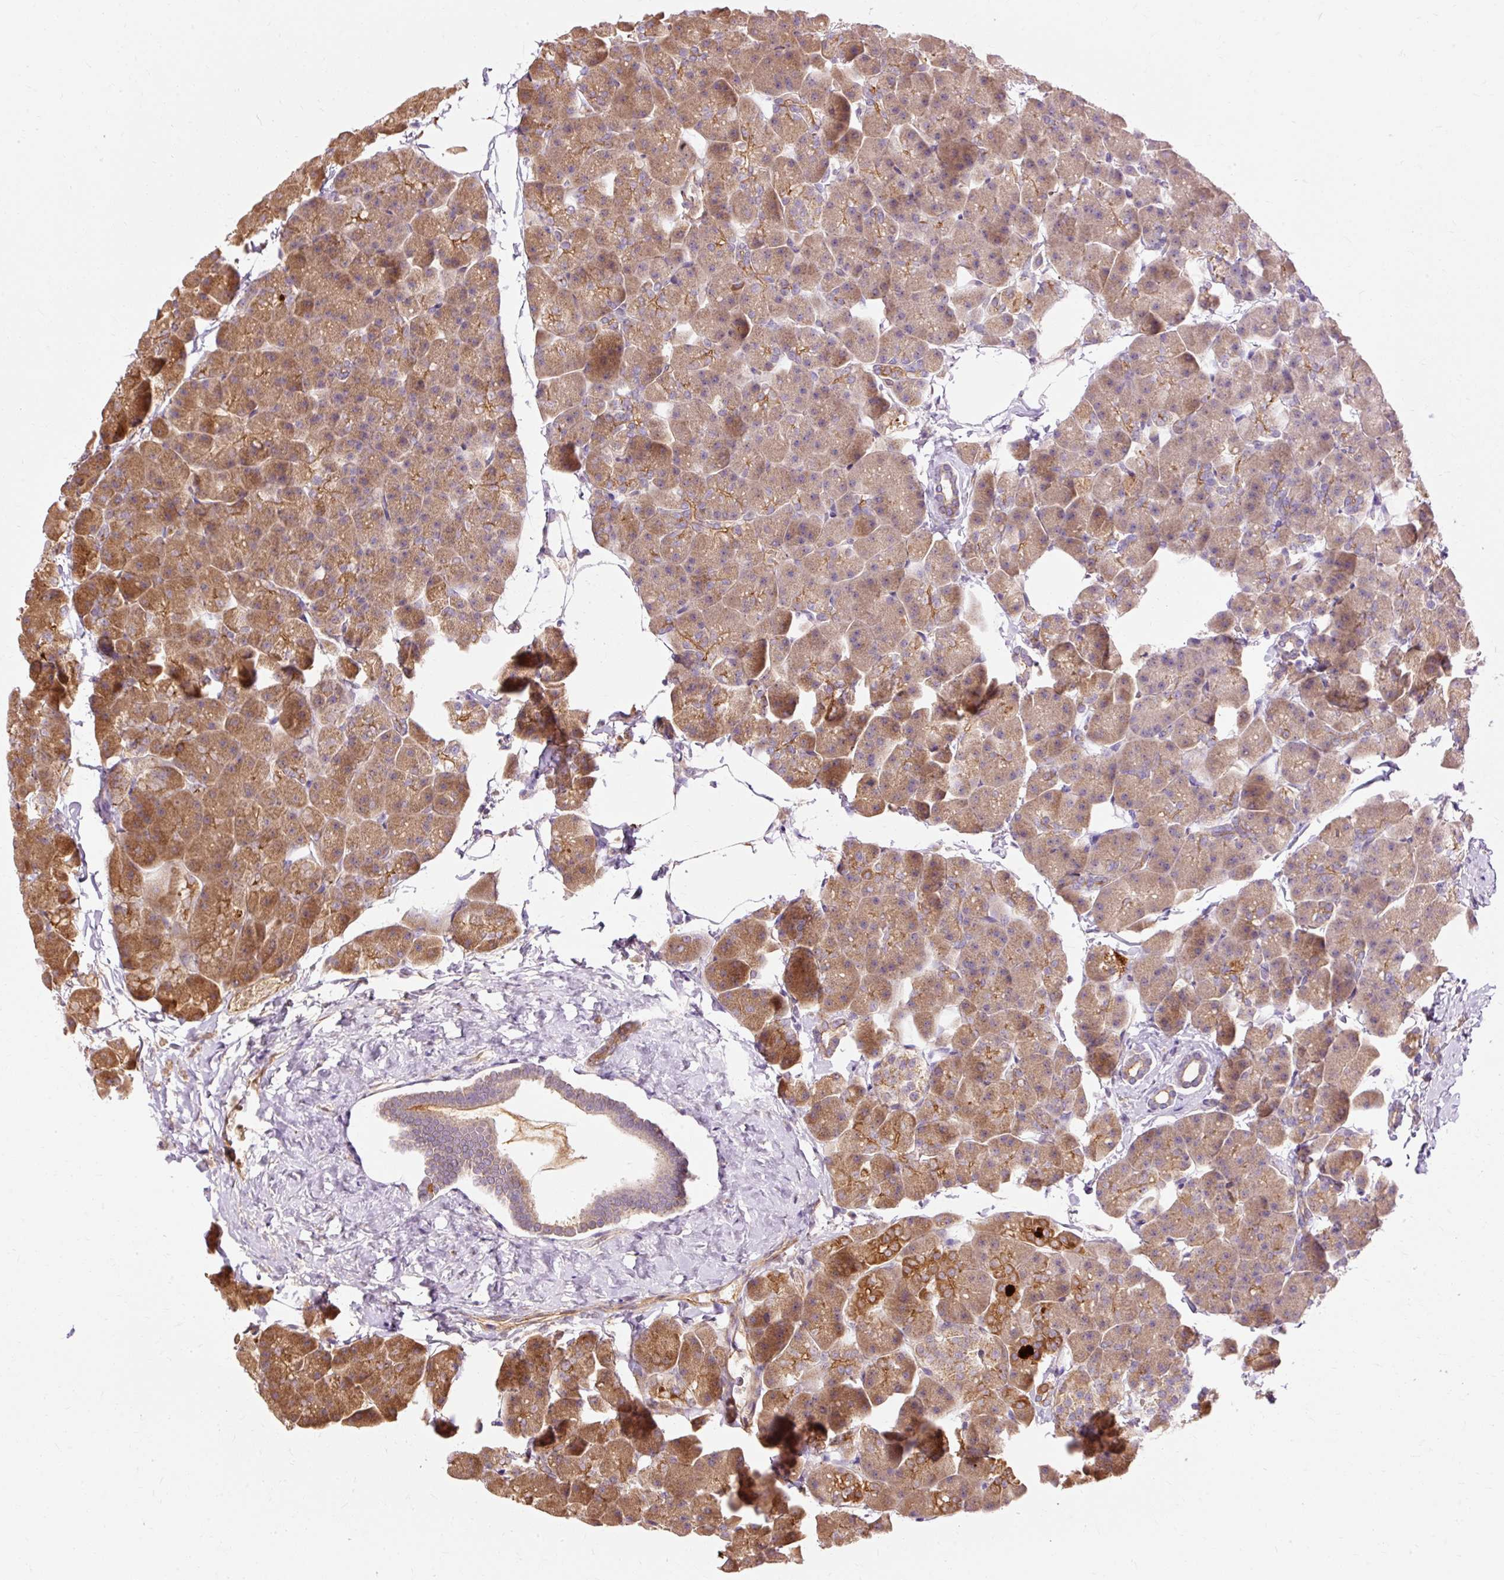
{"staining": {"intensity": "moderate", "quantity": ">75%", "location": "cytoplasmic/membranous"}, "tissue": "pancreas", "cell_type": "Exocrine glandular cells", "image_type": "normal", "snomed": [{"axis": "morphology", "description": "Normal tissue, NOS"}, {"axis": "topography", "description": "Pancreas"}], "caption": "Immunohistochemistry of unremarkable pancreas displays medium levels of moderate cytoplasmic/membranous expression in about >75% of exocrine glandular cells.", "gene": "RIPOR3", "patient": {"sex": "male", "age": 35}}